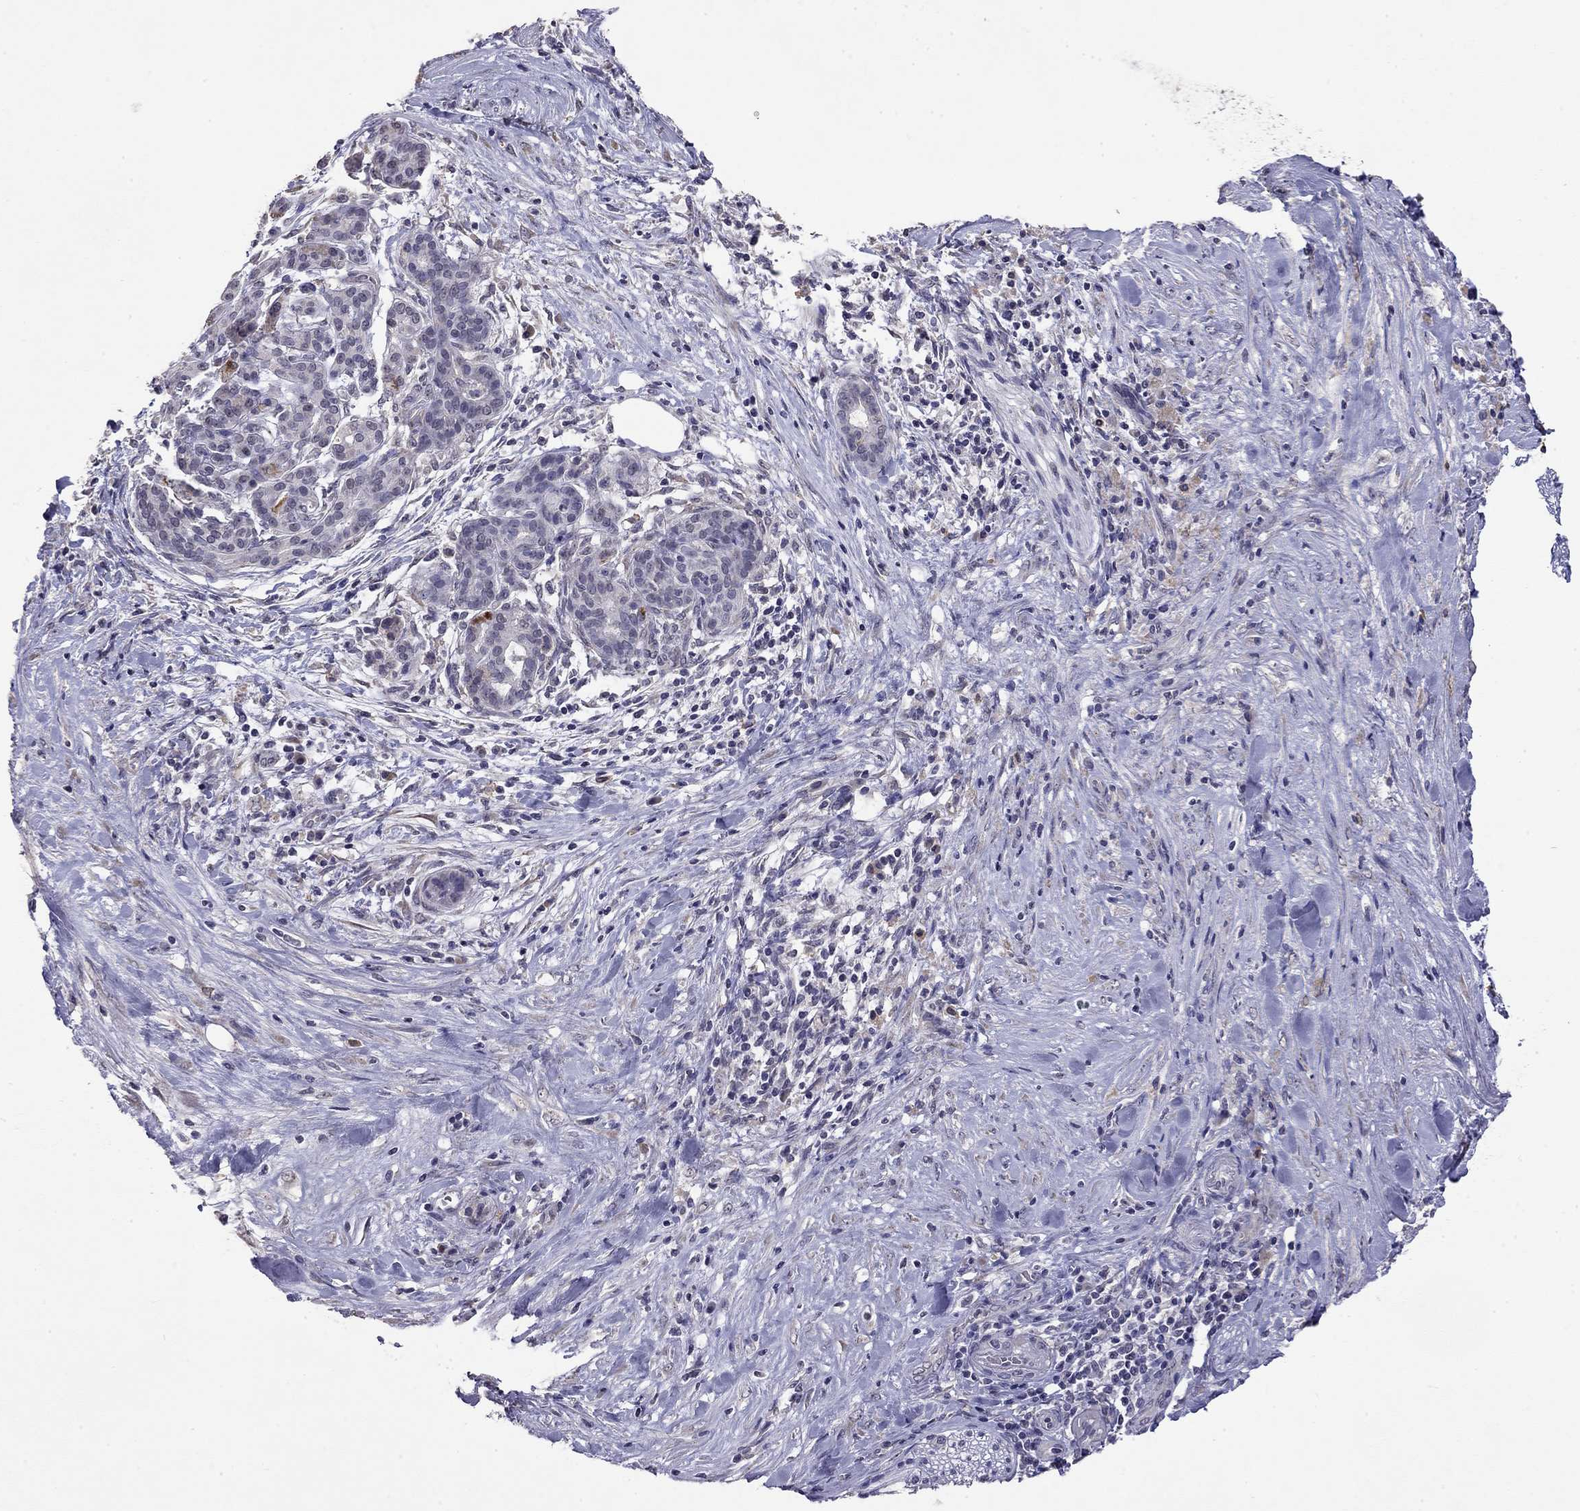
{"staining": {"intensity": "negative", "quantity": "none", "location": "none"}, "tissue": "pancreatic cancer", "cell_type": "Tumor cells", "image_type": "cancer", "snomed": [{"axis": "morphology", "description": "Adenocarcinoma, NOS"}, {"axis": "topography", "description": "Pancreas"}], "caption": "IHC of human adenocarcinoma (pancreatic) displays no positivity in tumor cells.", "gene": "WNK3", "patient": {"sex": "male", "age": 44}}